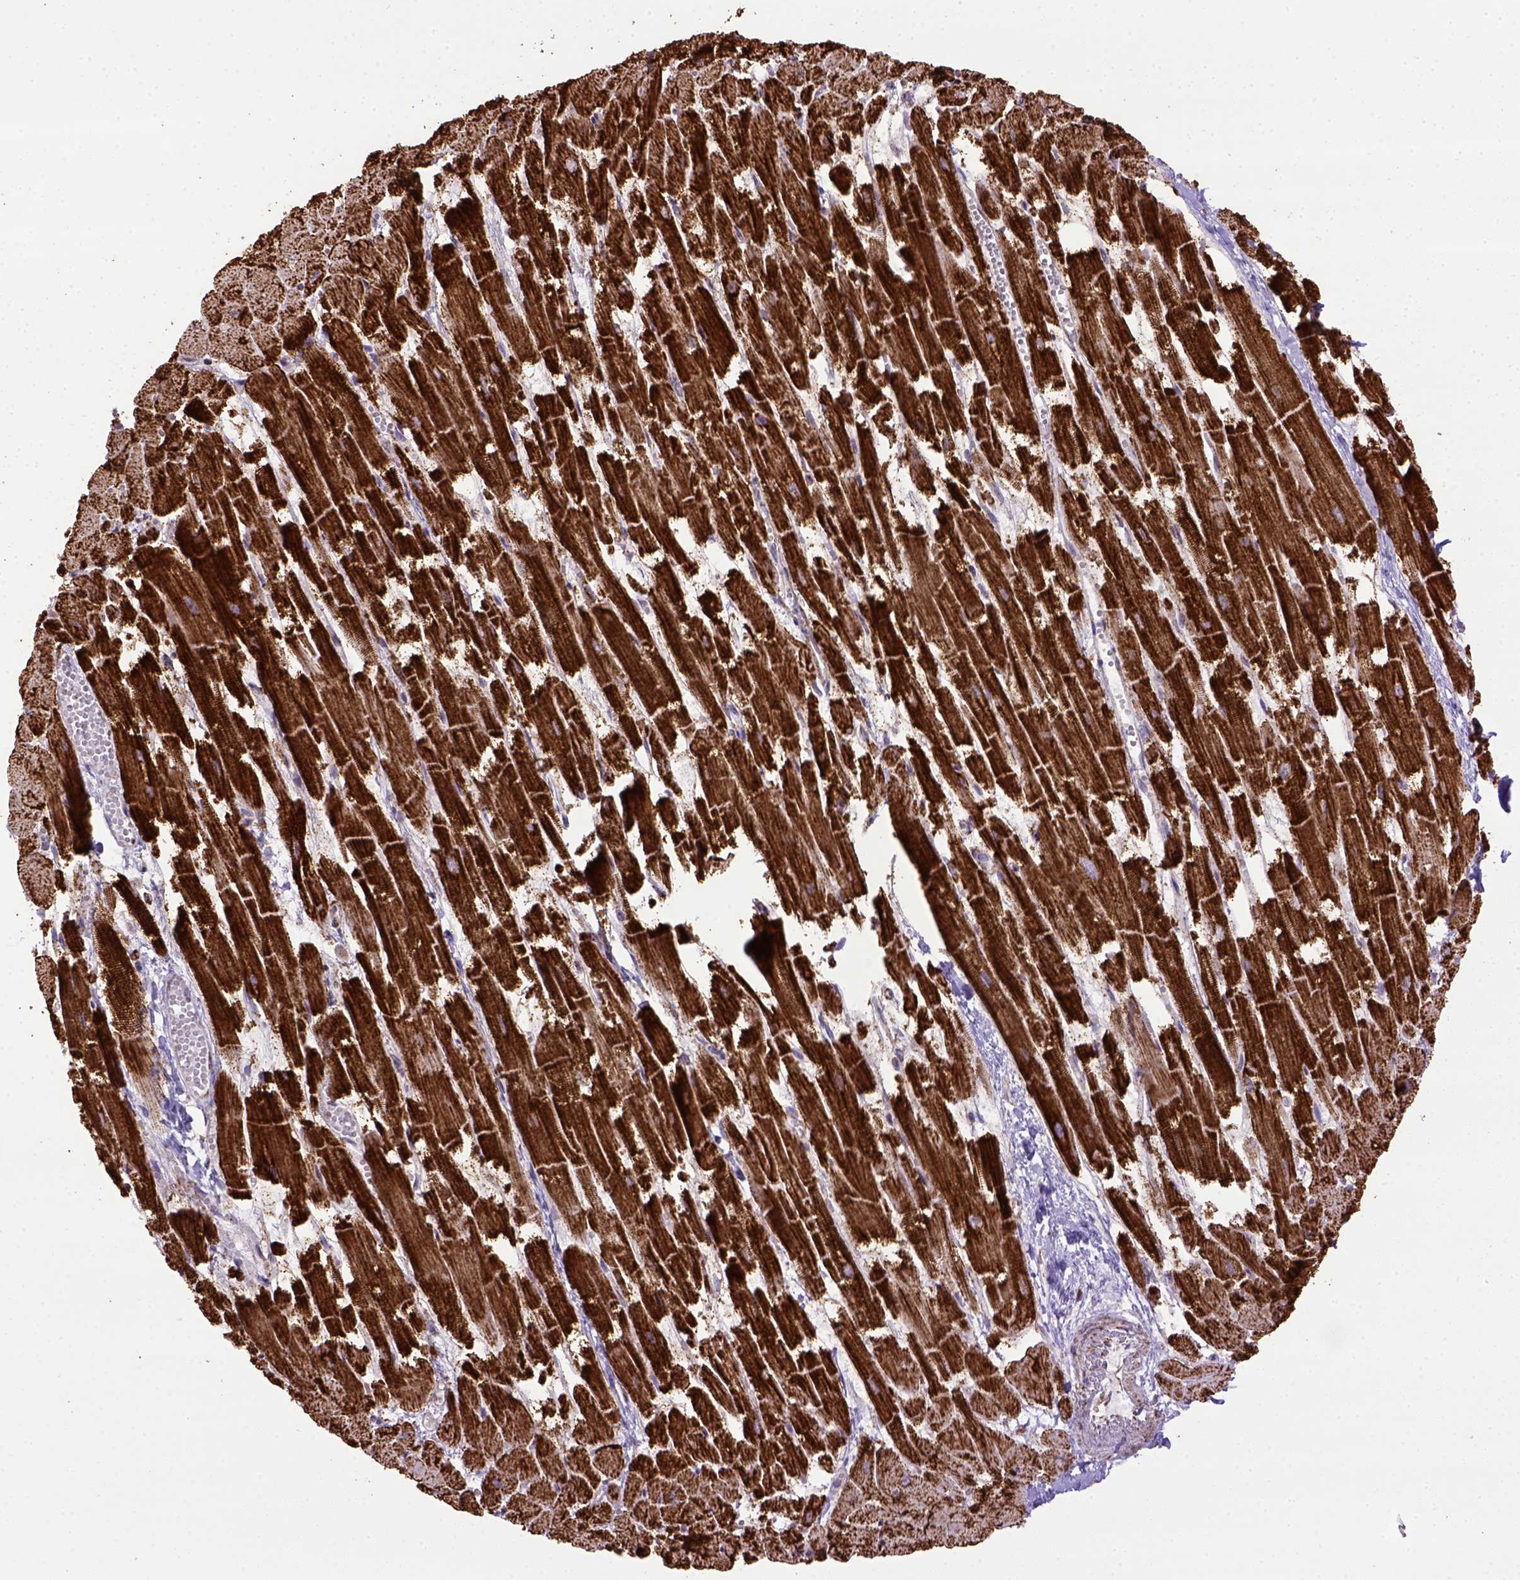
{"staining": {"intensity": "strong", "quantity": ">75%", "location": "cytoplasmic/membranous"}, "tissue": "heart muscle", "cell_type": "Cardiomyocytes", "image_type": "normal", "snomed": [{"axis": "morphology", "description": "Normal tissue, NOS"}, {"axis": "topography", "description": "Heart"}], "caption": "Immunohistochemical staining of benign heart muscle reveals >75% levels of strong cytoplasmic/membranous protein staining in approximately >75% of cardiomyocytes.", "gene": "MT", "patient": {"sex": "female", "age": 52}}